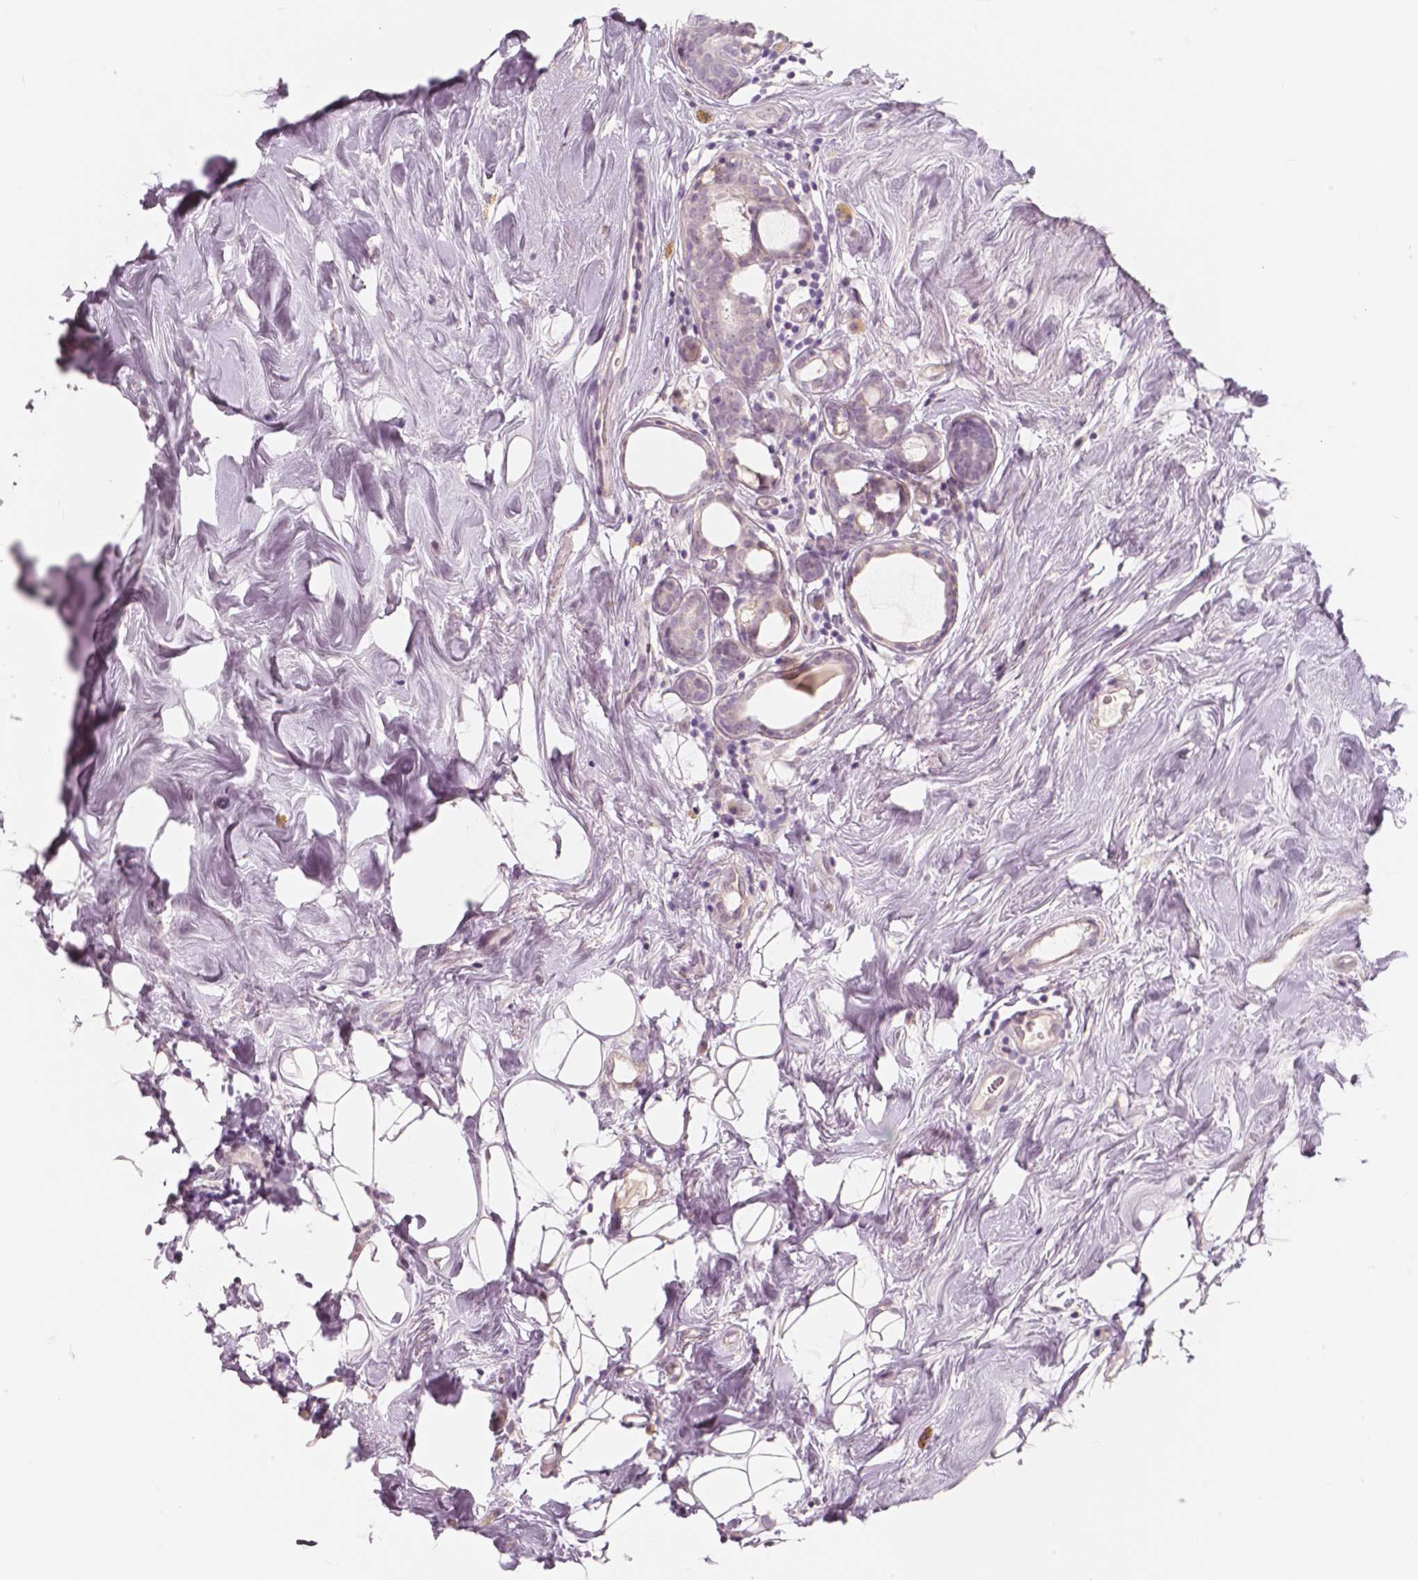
{"staining": {"intensity": "weak", "quantity": "<25%", "location": "cytoplasmic/membranous"}, "tissue": "breast cancer", "cell_type": "Tumor cells", "image_type": "cancer", "snomed": [{"axis": "morphology", "description": "Lobular carcinoma"}, {"axis": "topography", "description": "Breast"}], "caption": "Protein analysis of lobular carcinoma (breast) displays no significant staining in tumor cells.", "gene": "RNASE7", "patient": {"sex": "female", "age": 49}}